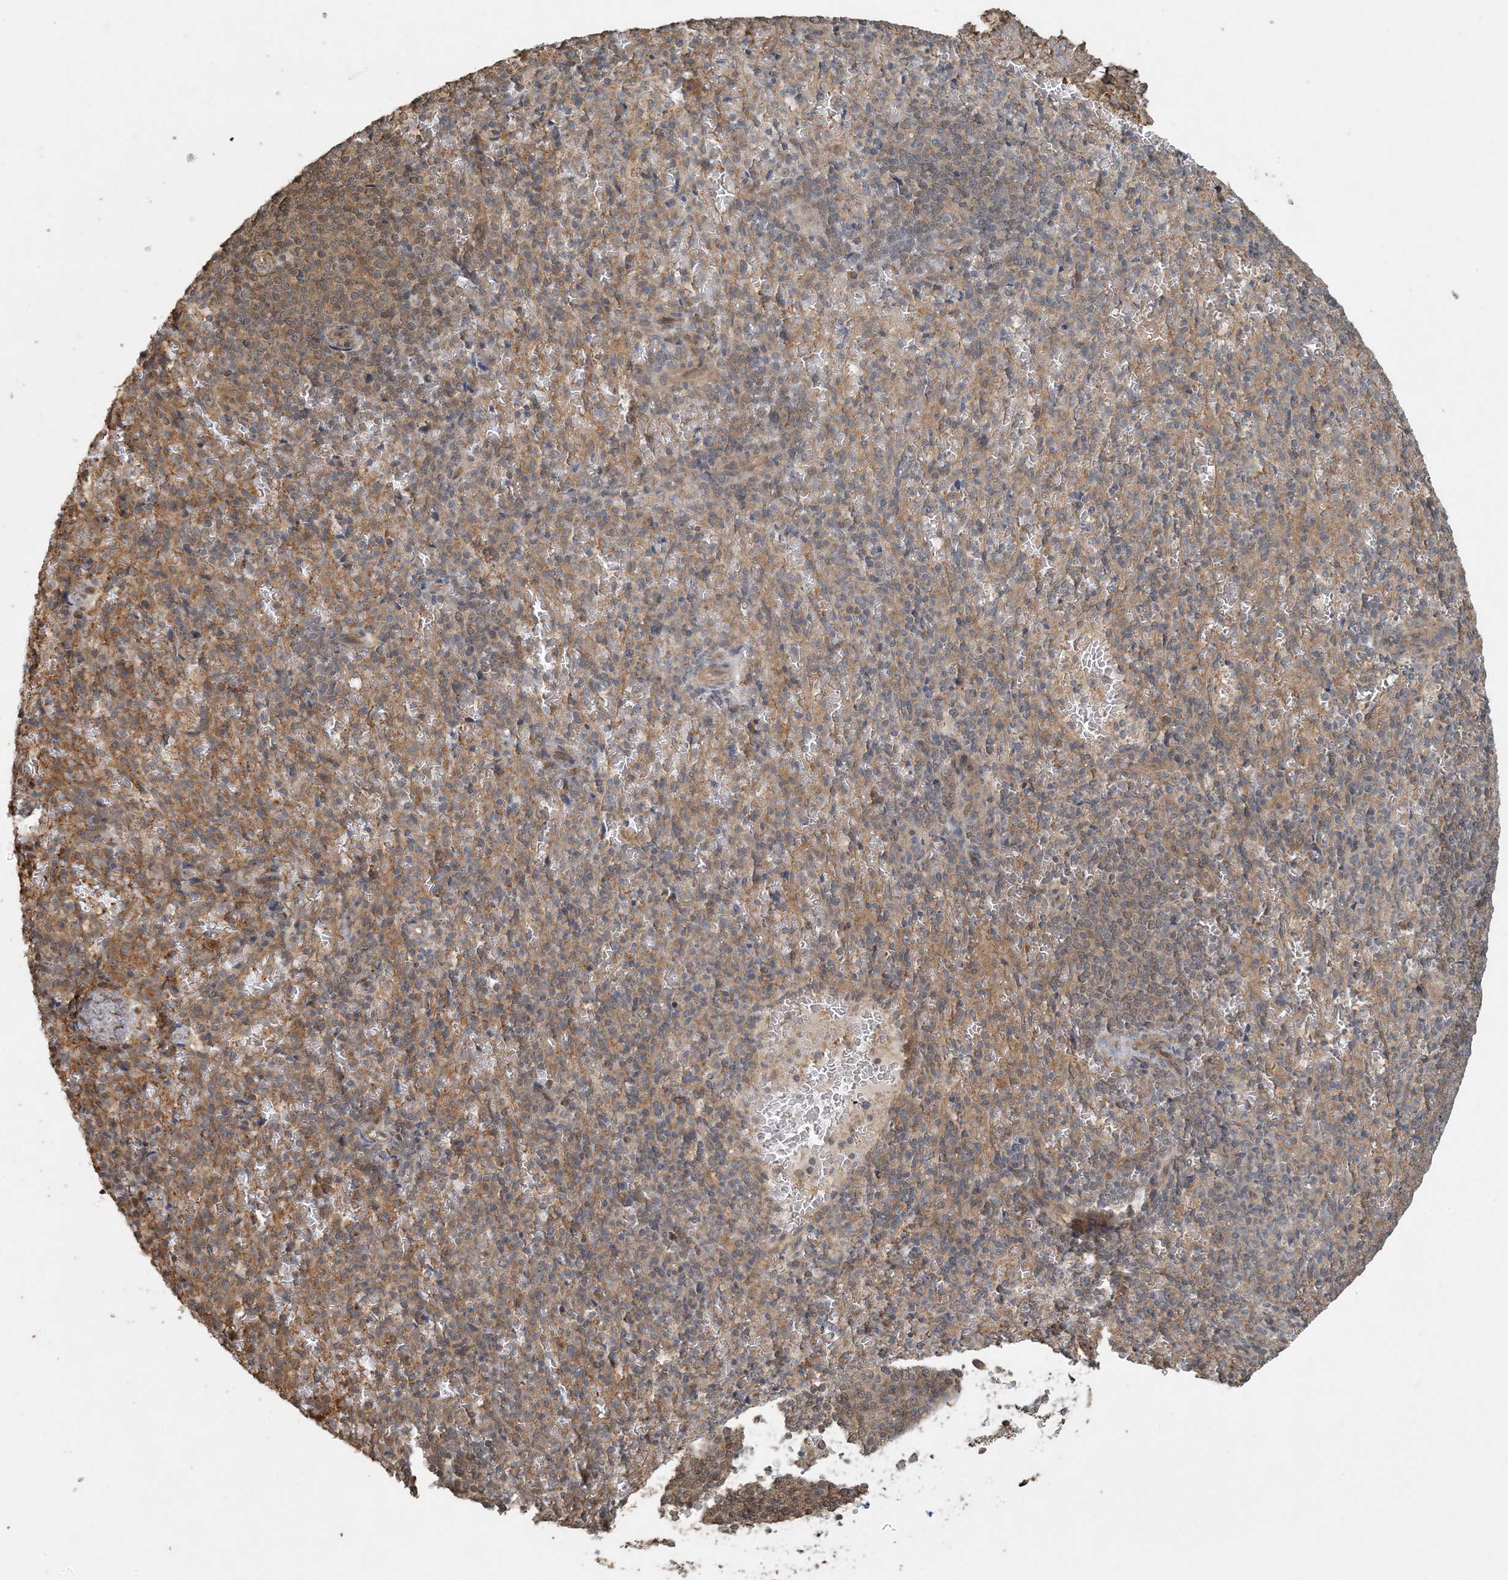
{"staining": {"intensity": "moderate", "quantity": "25%-75%", "location": "cytoplasmic/membranous"}, "tissue": "spleen", "cell_type": "Cells in red pulp", "image_type": "normal", "snomed": [{"axis": "morphology", "description": "Normal tissue, NOS"}, {"axis": "topography", "description": "Spleen"}], "caption": "This photomicrograph reveals immunohistochemistry staining of unremarkable spleen, with medium moderate cytoplasmic/membranous expression in approximately 25%-75% of cells in red pulp.", "gene": "AK9", "patient": {"sex": "female", "age": 74}}